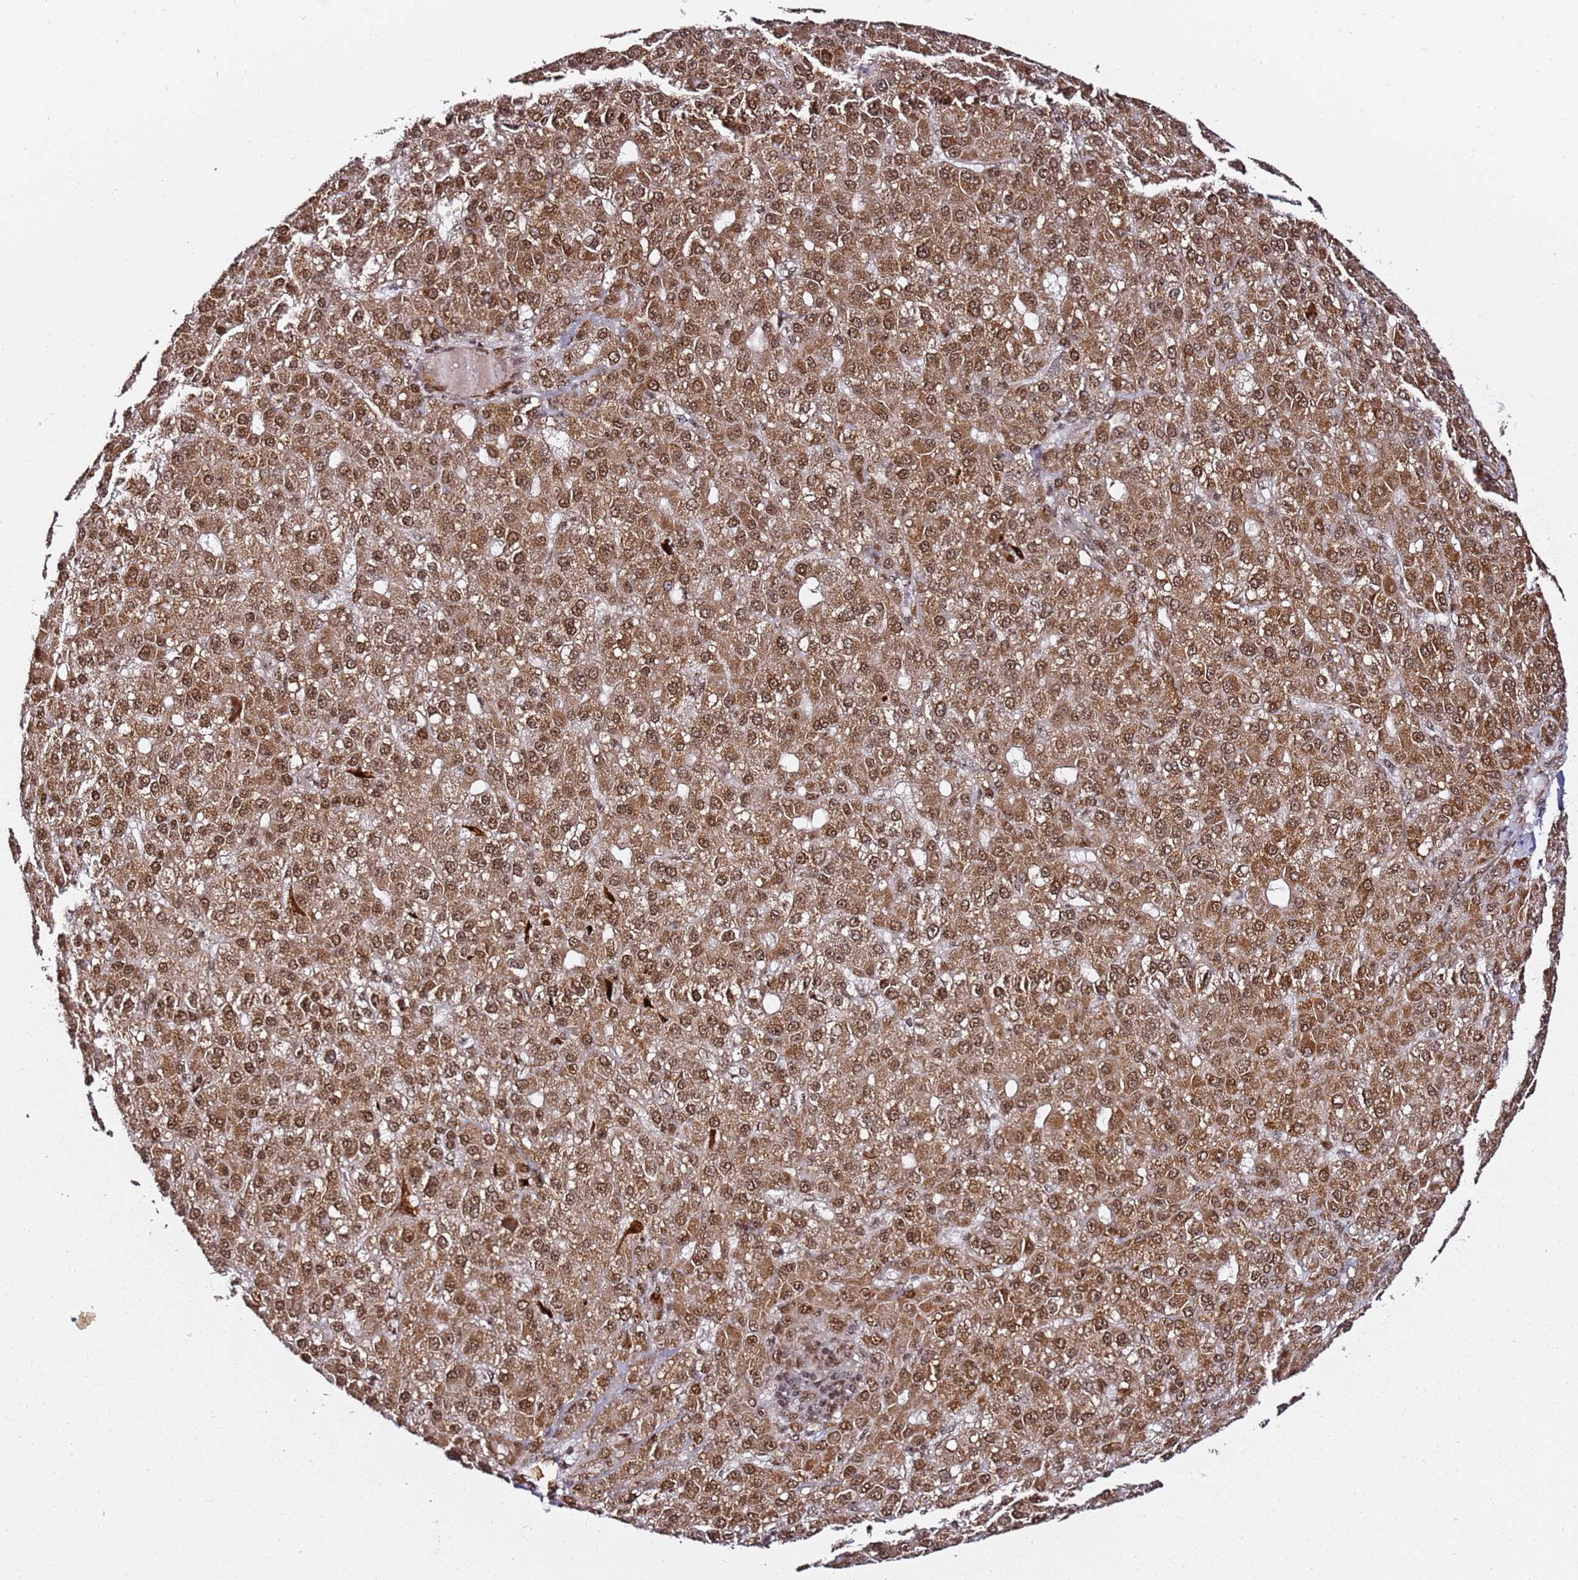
{"staining": {"intensity": "moderate", "quantity": ">75%", "location": "cytoplasmic/membranous,nuclear"}, "tissue": "liver cancer", "cell_type": "Tumor cells", "image_type": "cancer", "snomed": [{"axis": "morphology", "description": "Carcinoma, Hepatocellular, NOS"}, {"axis": "topography", "description": "Liver"}], "caption": "This is a histology image of immunohistochemistry staining of hepatocellular carcinoma (liver), which shows moderate staining in the cytoplasmic/membranous and nuclear of tumor cells.", "gene": "TP53AIP1", "patient": {"sex": "male", "age": 67}}